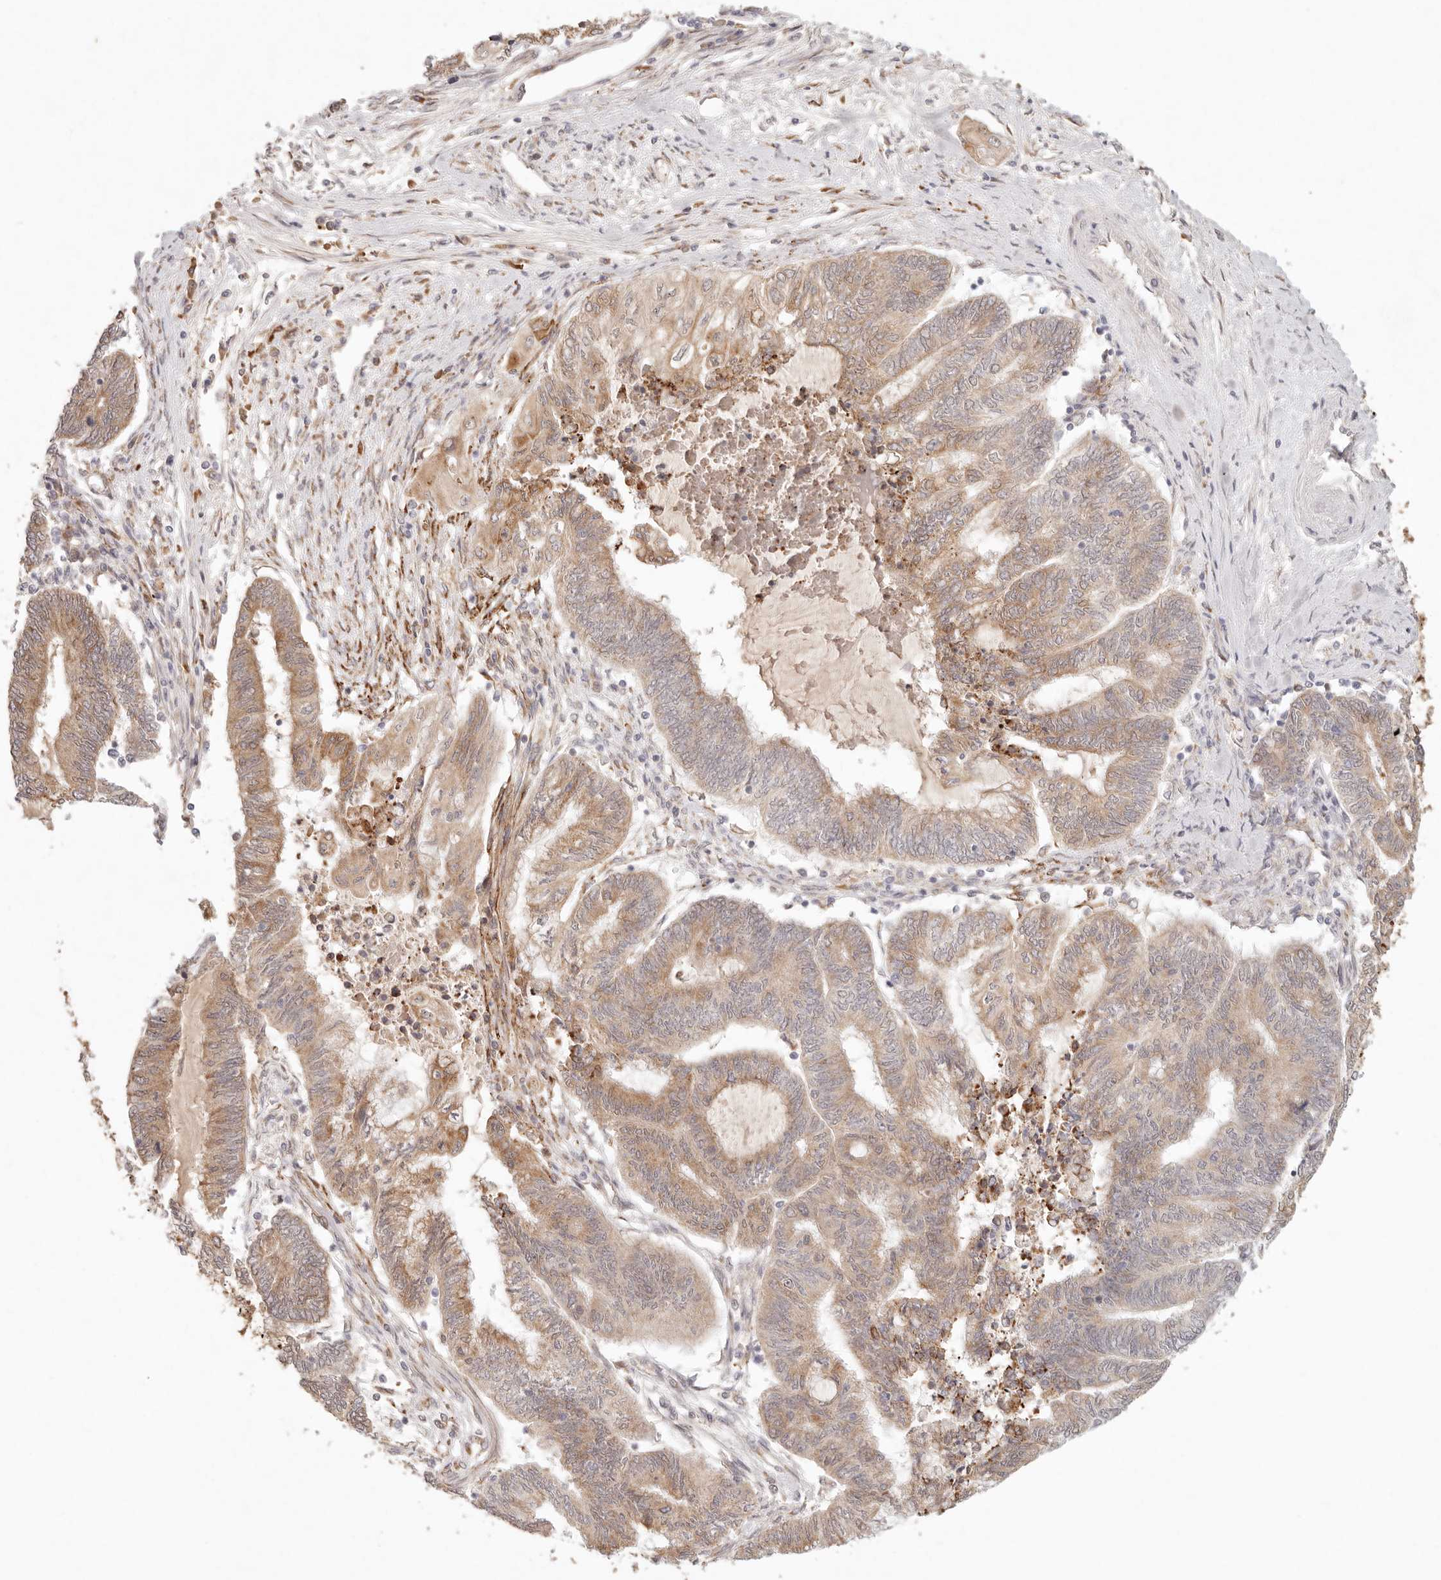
{"staining": {"intensity": "moderate", "quantity": "25%-75%", "location": "cytoplasmic/membranous"}, "tissue": "endometrial cancer", "cell_type": "Tumor cells", "image_type": "cancer", "snomed": [{"axis": "morphology", "description": "Adenocarcinoma, NOS"}, {"axis": "topography", "description": "Uterus"}, {"axis": "topography", "description": "Endometrium"}], "caption": "A brown stain highlights moderate cytoplasmic/membranous expression of a protein in endometrial adenocarcinoma tumor cells.", "gene": "C1orf127", "patient": {"sex": "female", "age": 70}}